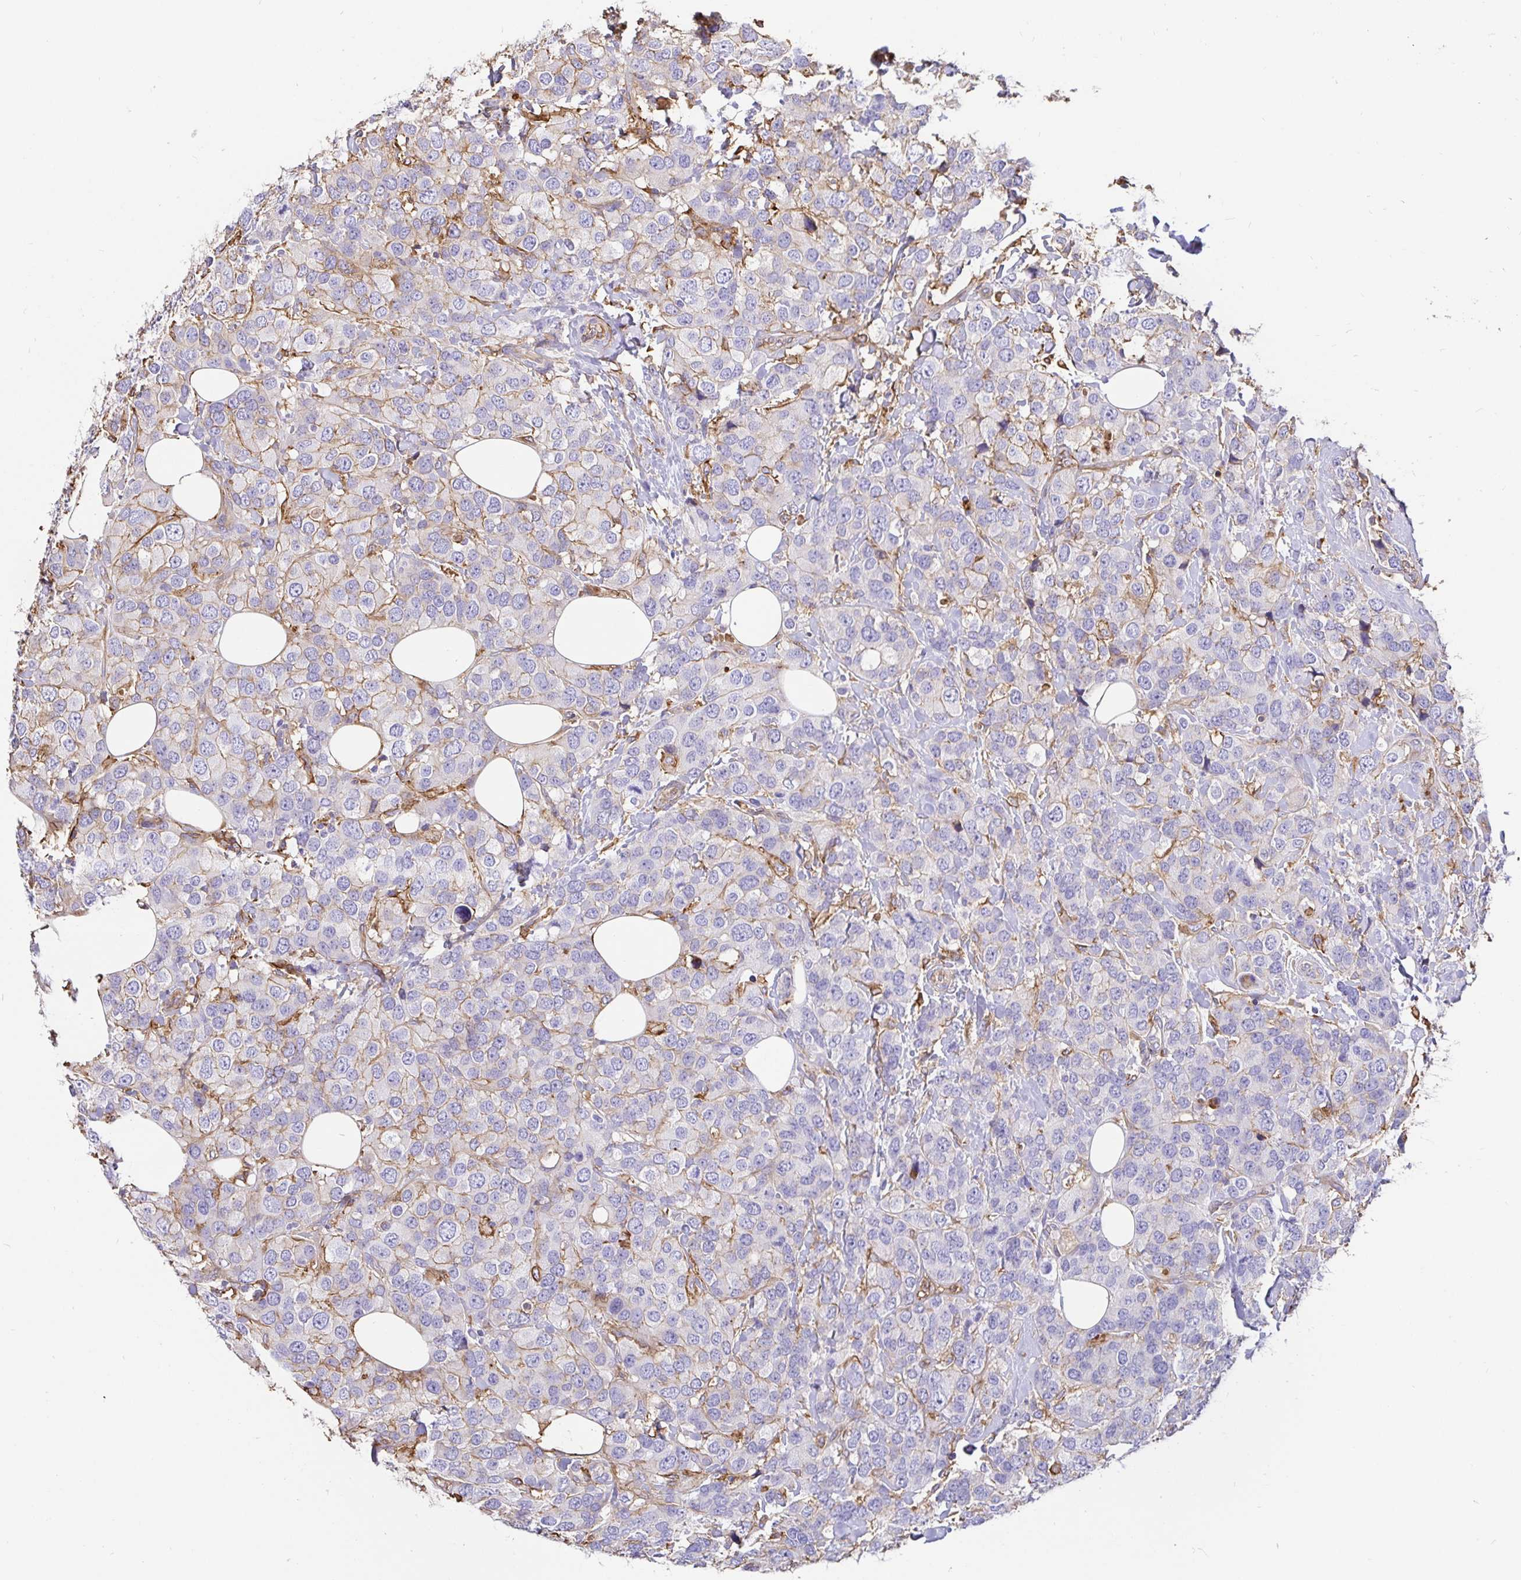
{"staining": {"intensity": "weak", "quantity": "25%-75%", "location": "cytoplasmic/membranous"}, "tissue": "breast cancer", "cell_type": "Tumor cells", "image_type": "cancer", "snomed": [{"axis": "morphology", "description": "Lobular carcinoma"}, {"axis": "topography", "description": "Breast"}], "caption": "Lobular carcinoma (breast) stained with DAB (3,3'-diaminobenzidine) IHC demonstrates low levels of weak cytoplasmic/membranous positivity in about 25%-75% of tumor cells.", "gene": "ANXA2", "patient": {"sex": "female", "age": 59}}